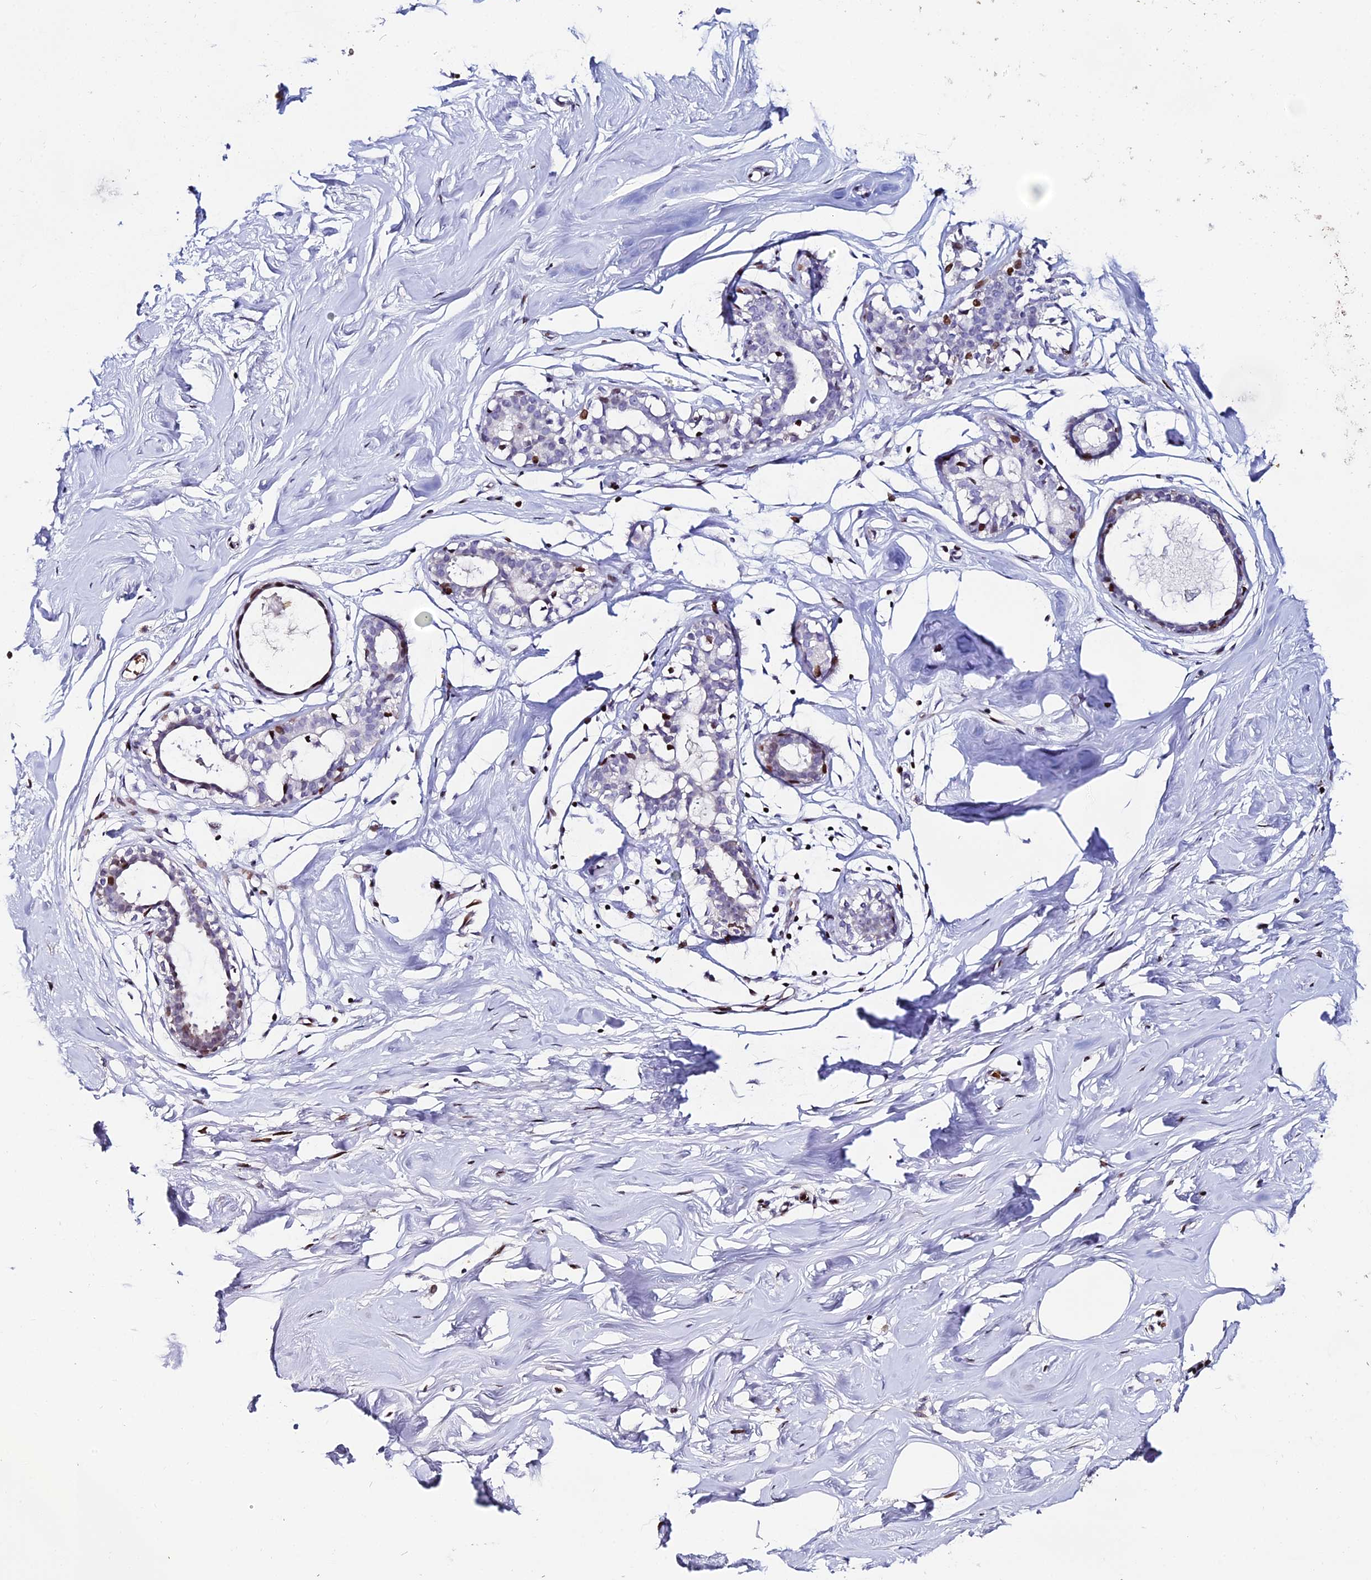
{"staining": {"intensity": "moderate", "quantity": ">75%", "location": "nuclear"}, "tissue": "breast", "cell_type": "Adipocytes", "image_type": "normal", "snomed": [{"axis": "morphology", "description": "Normal tissue, NOS"}, {"axis": "morphology", "description": "Adenoma, NOS"}, {"axis": "topography", "description": "Breast"}], "caption": "Human breast stained with a brown dye demonstrates moderate nuclear positive positivity in about >75% of adipocytes.", "gene": "MYNN", "patient": {"sex": "female", "age": 23}}